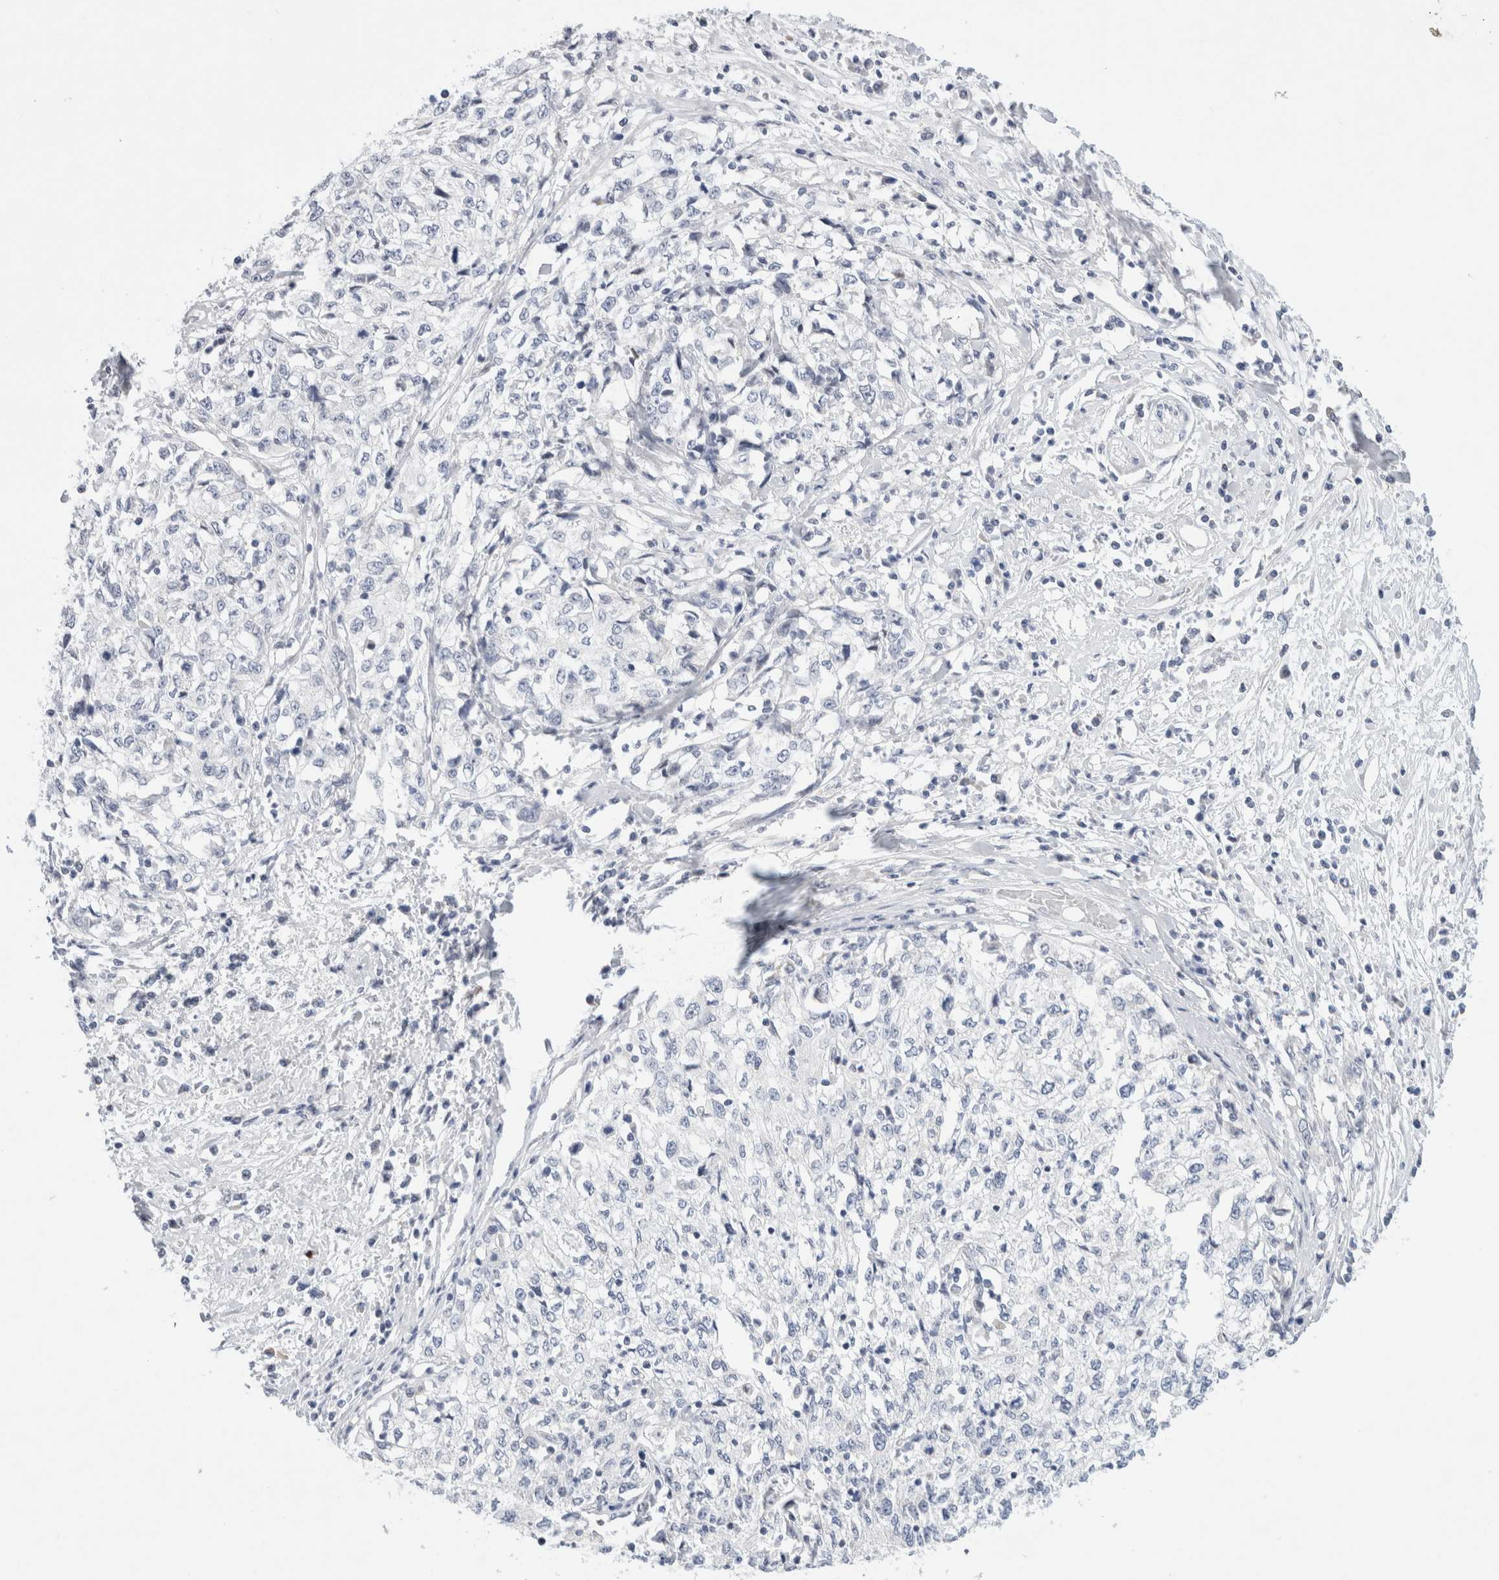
{"staining": {"intensity": "negative", "quantity": "none", "location": "none"}, "tissue": "cervical cancer", "cell_type": "Tumor cells", "image_type": "cancer", "snomed": [{"axis": "morphology", "description": "Squamous cell carcinoma, NOS"}, {"axis": "topography", "description": "Cervix"}], "caption": "A histopathology image of human cervical cancer is negative for staining in tumor cells. (DAB immunohistochemistry, high magnification).", "gene": "SLC22A12", "patient": {"sex": "female", "age": 57}}